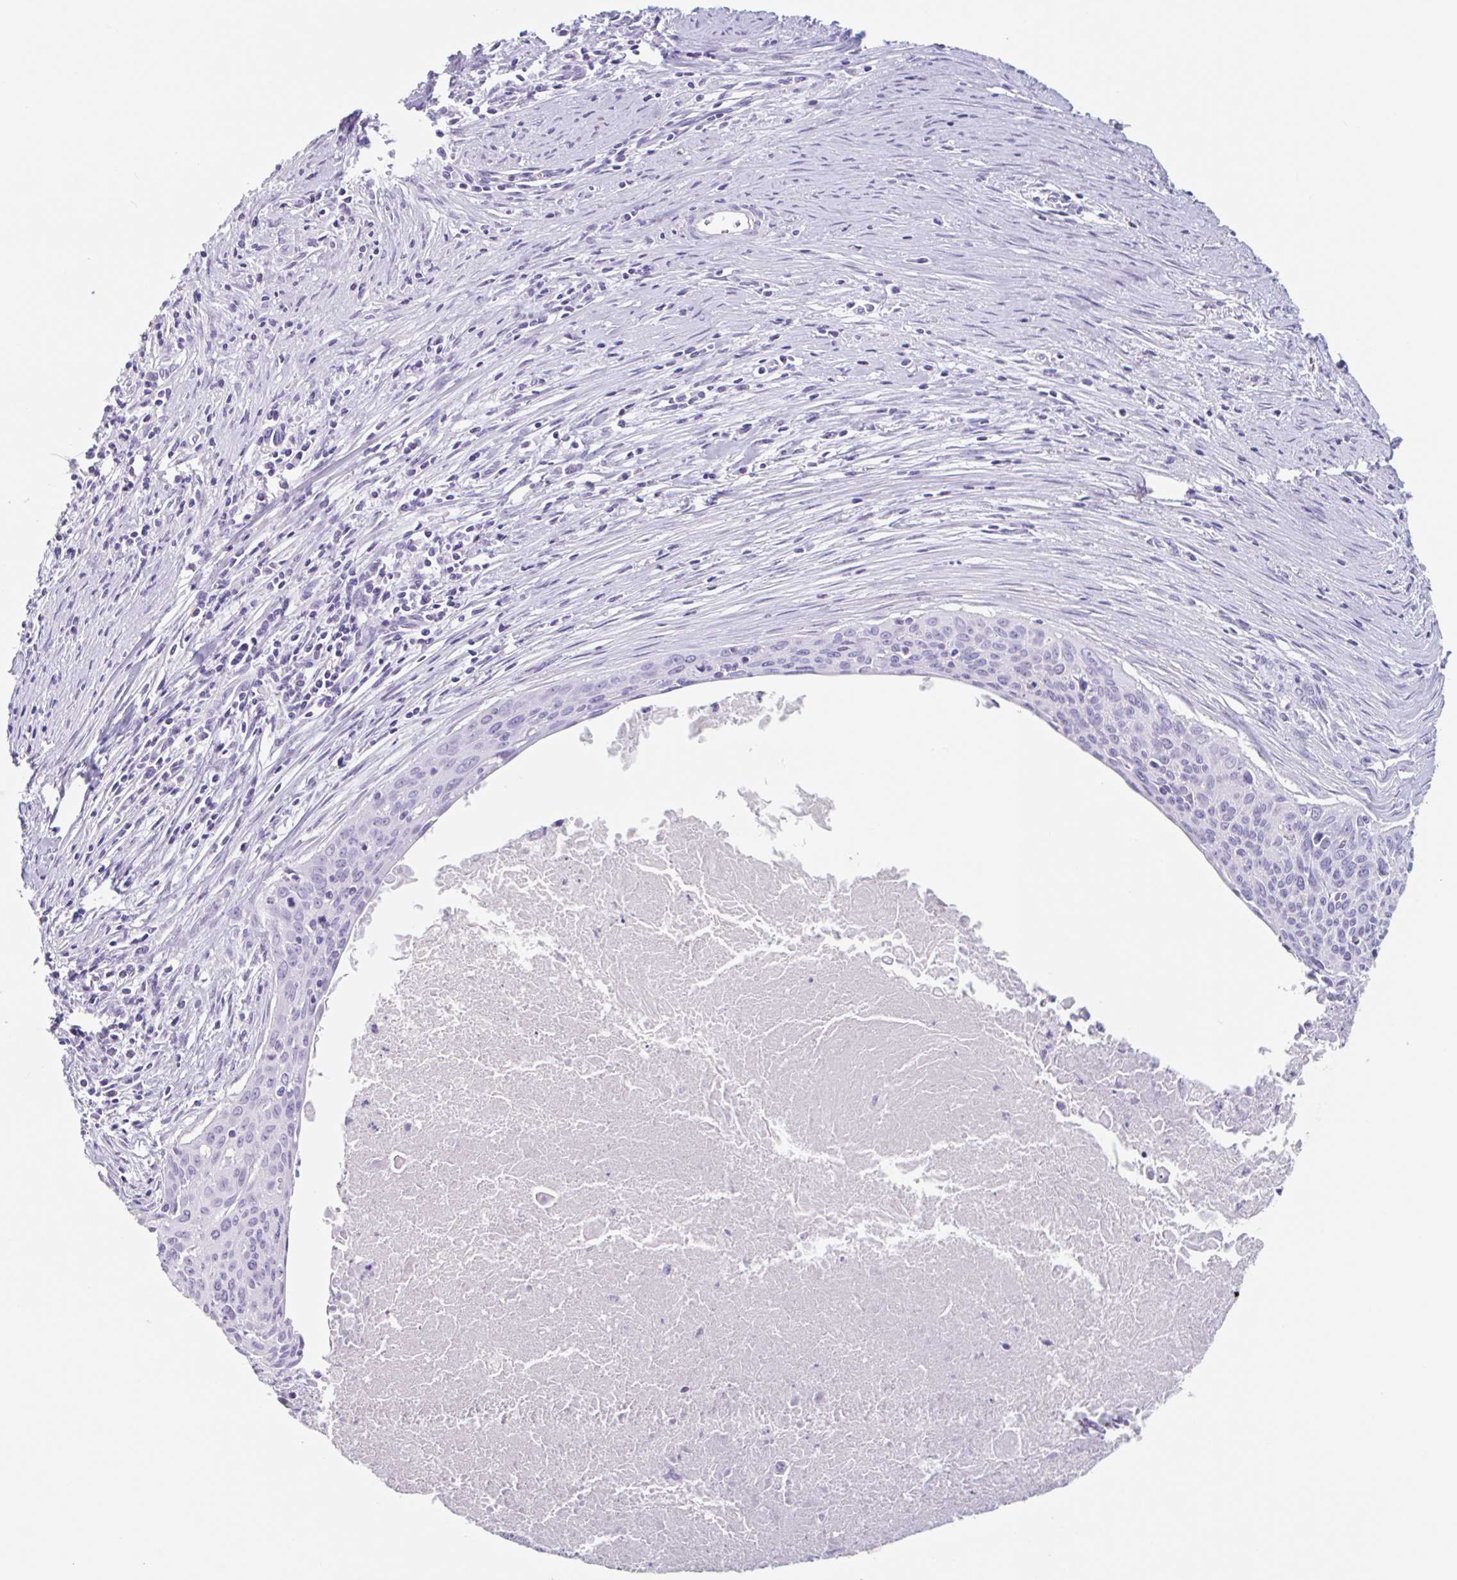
{"staining": {"intensity": "negative", "quantity": "none", "location": "none"}, "tissue": "cervical cancer", "cell_type": "Tumor cells", "image_type": "cancer", "snomed": [{"axis": "morphology", "description": "Squamous cell carcinoma, NOS"}, {"axis": "topography", "description": "Cervix"}], "caption": "This is an IHC micrograph of cervical cancer. There is no staining in tumor cells.", "gene": "EMC4", "patient": {"sex": "female", "age": 55}}